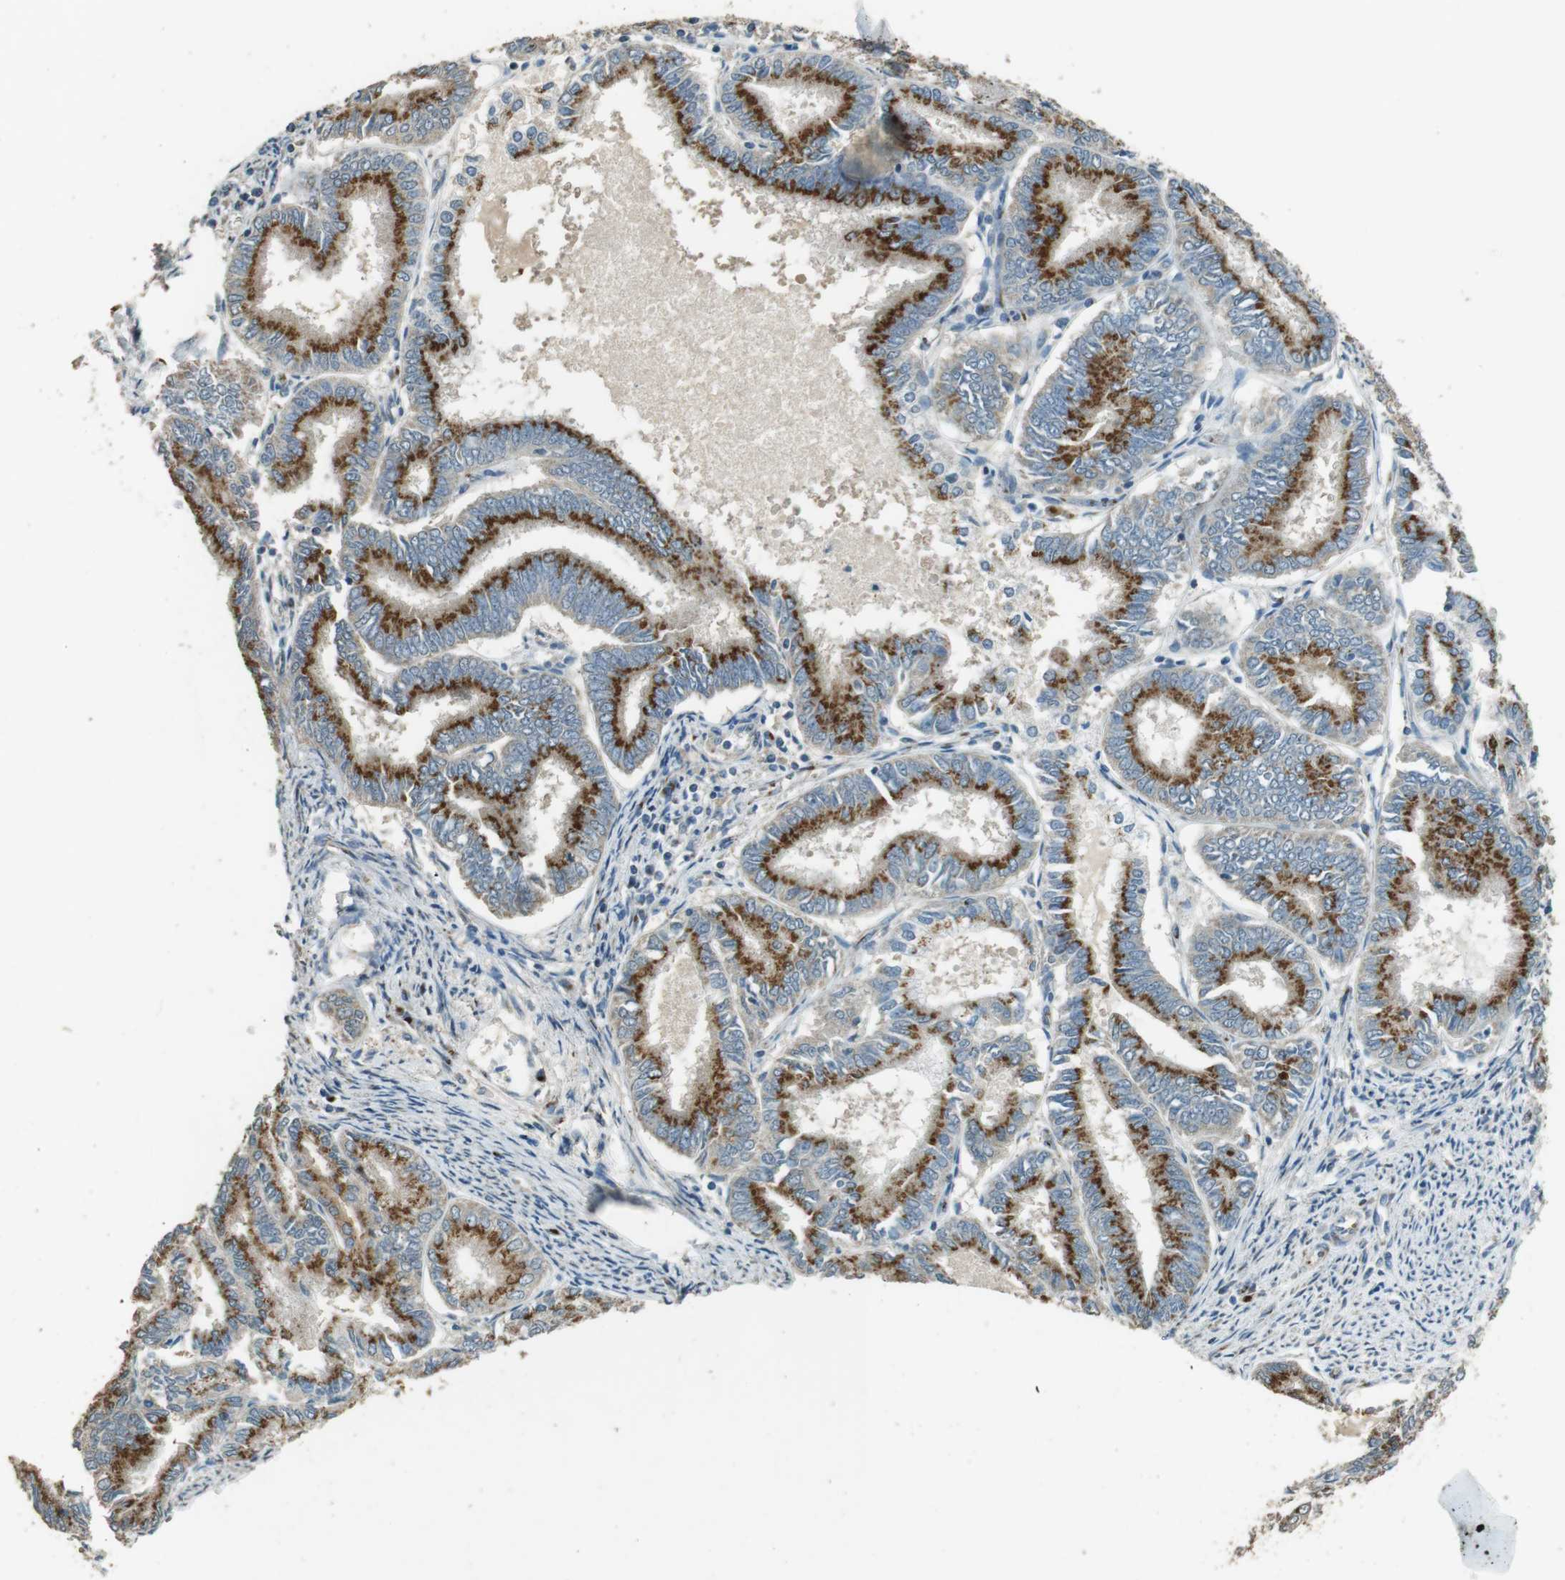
{"staining": {"intensity": "strong", "quantity": ">75%", "location": "cytoplasmic/membranous"}, "tissue": "endometrial cancer", "cell_type": "Tumor cells", "image_type": "cancer", "snomed": [{"axis": "morphology", "description": "Adenocarcinoma, NOS"}, {"axis": "topography", "description": "Endometrium"}], "caption": "Immunohistochemistry micrograph of human adenocarcinoma (endometrial) stained for a protein (brown), which demonstrates high levels of strong cytoplasmic/membranous expression in about >75% of tumor cells.", "gene": "TMEM115", "patient": {"sex": "female", "age": 86}}